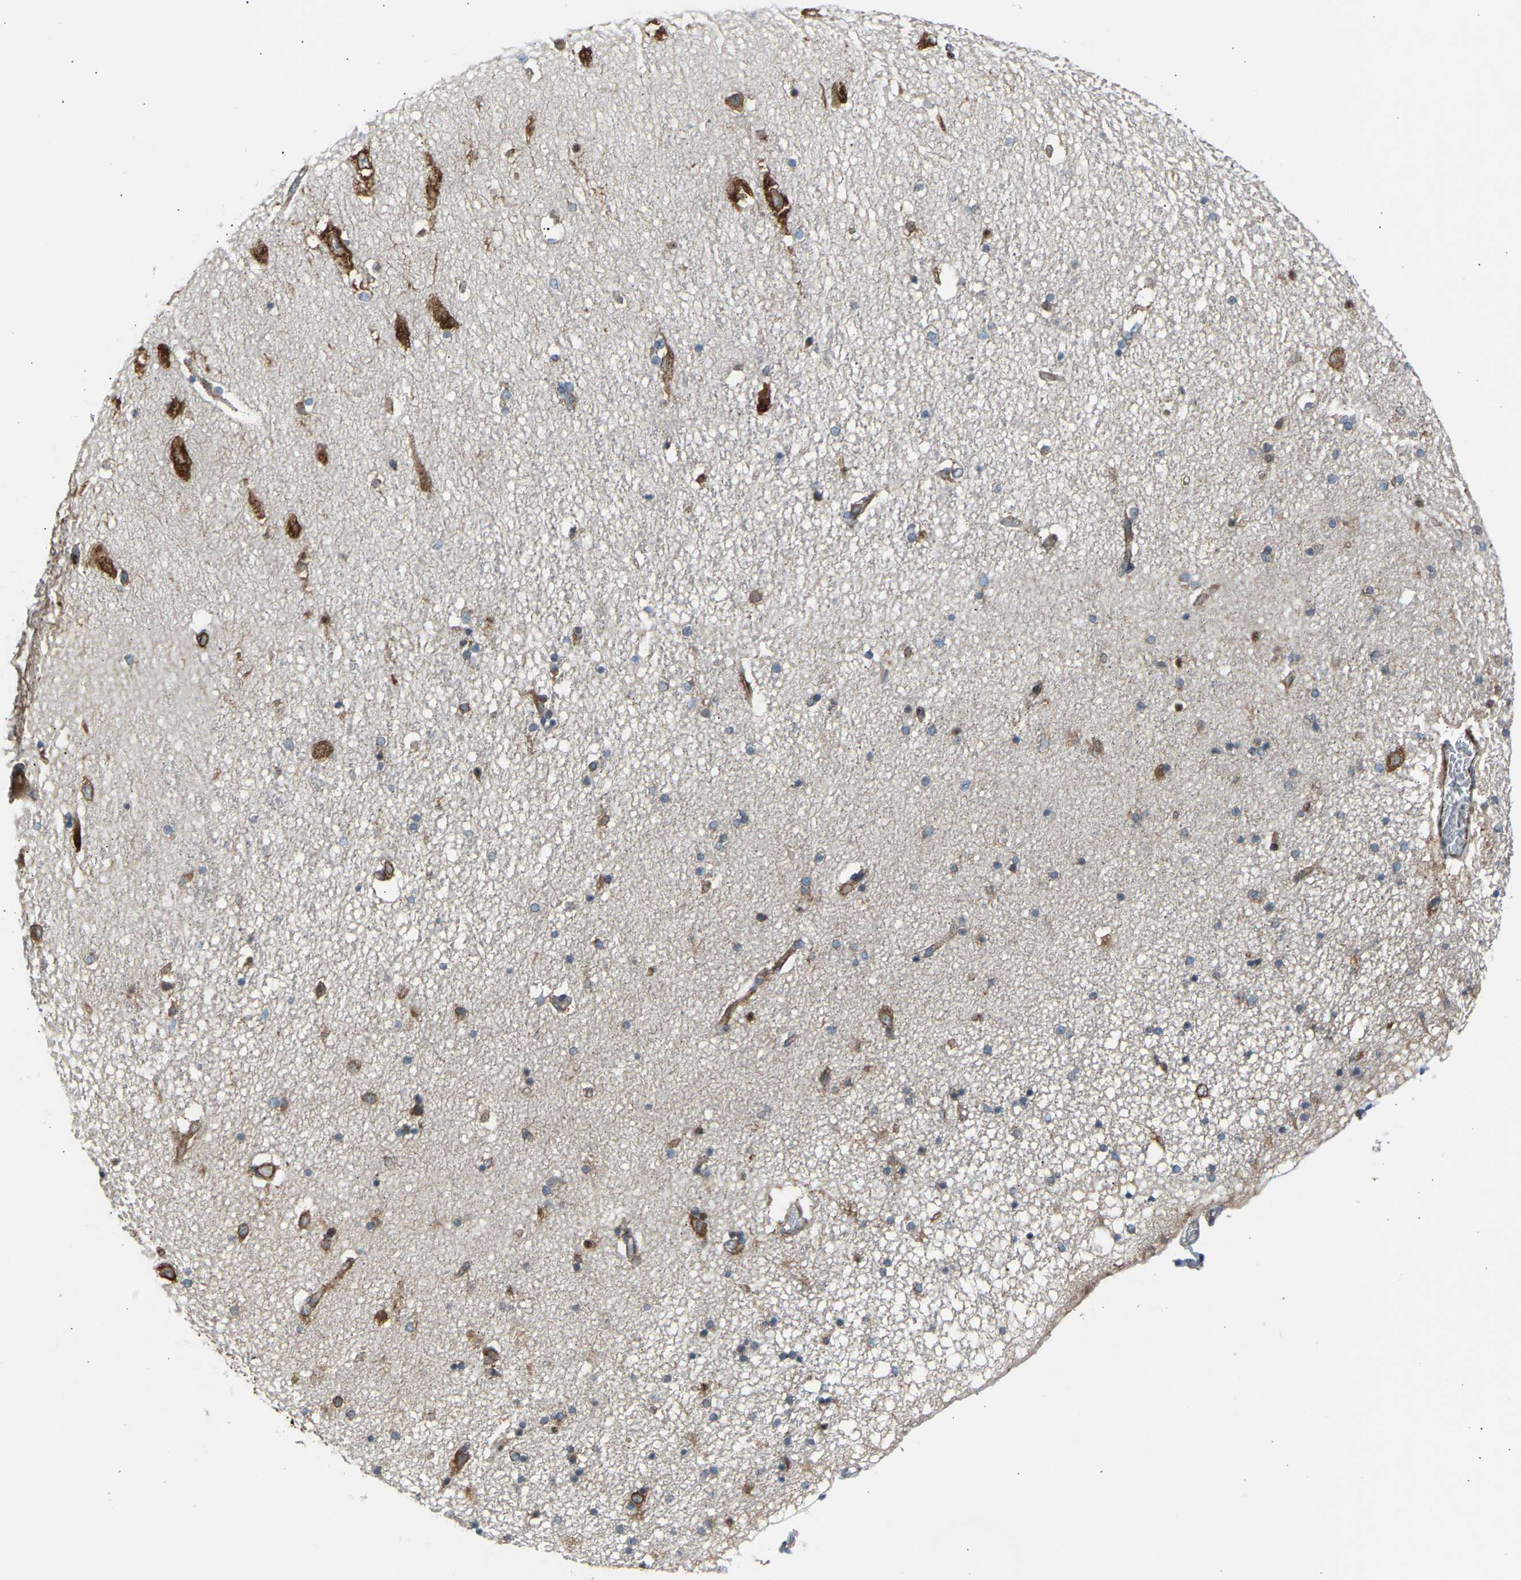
{"staining": {"intensity": "moderate", "quantity": "<25%", "location": "cytoplasmic/membranous"}, "tissue": "hippocampus", "cell_type": "Glial cells", "image_type": "normal", "snomed": [{"axis": "morphology", "description": "Normal tissue, NOS"}, {"axis": "topography", "description": "Hippocampus"}], "caption": "Immunohistochemistry staining of unremarkable hippocampus, which shows low levels of moderate cytoplasmic/membranous positivity in about <25% of glial cells indicating moderate cytoplasmic/membranous protein staining. The staining was performed using DAB (brown) for protein detection and nuclei were counterstained in hematoxylin (blue).", "gene": "VPS41", "patient": {"sex": "female", "age": 54}}